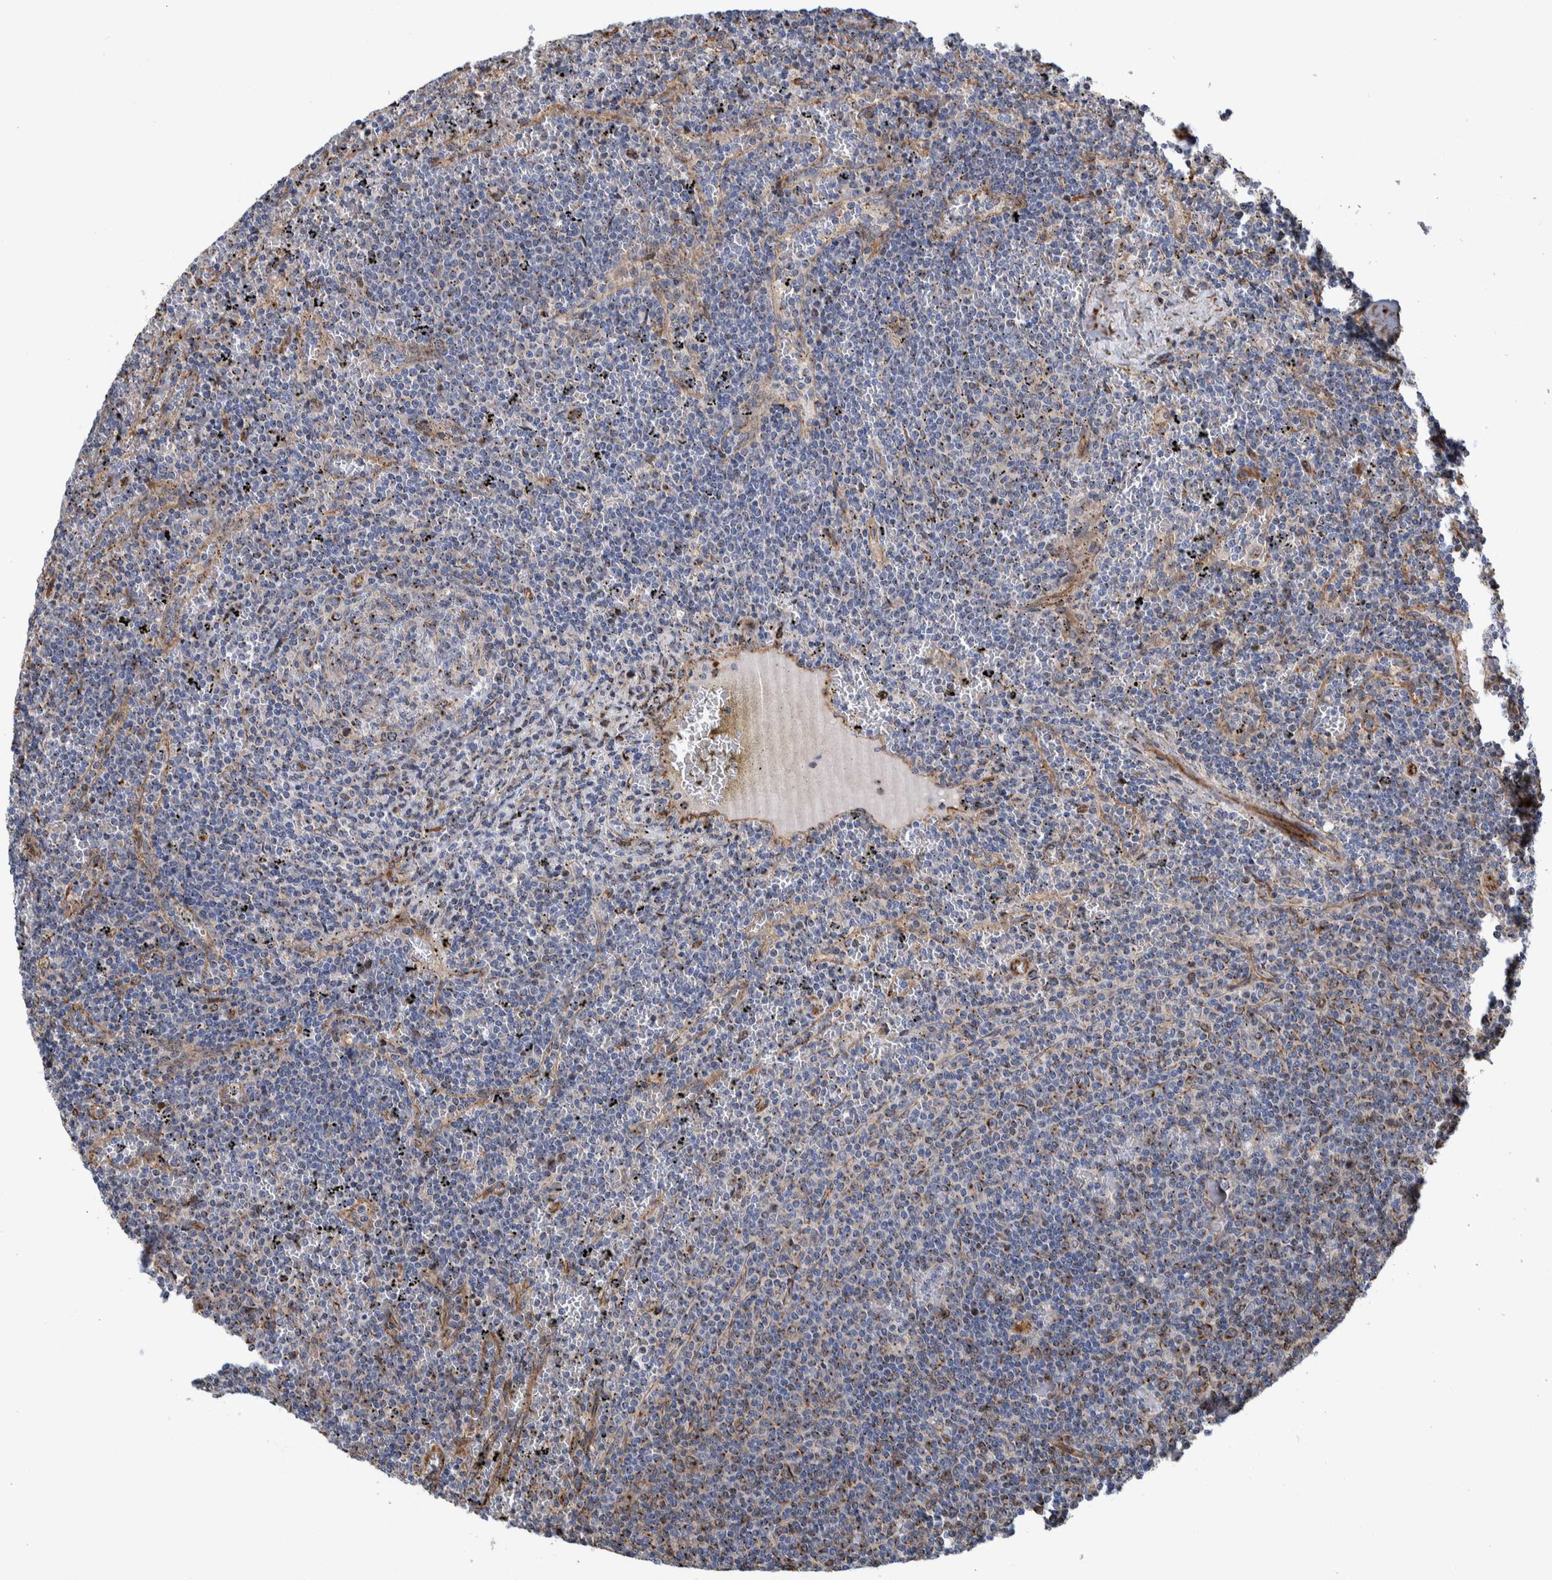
{"staining": {"intensity": "negative", "quantity": "none", "location": "none"}, "tissue": "lymphoma", "cell_type": "Tumor cells", "image_type": "cancer", "snomed": [{"axis": "morphology", "description": "Malignant lymphoma, non-Hodgkin's type, Low grade"}, {"axis": "topography", "description": "Spleen"}], "caption": "Tumor cells show no significant protein positivity in malignant lymphoma, non-Hodgkin's type (low-grade).", "gene": "CCDC57", "patient": {"sex": "female", "age": 50}}